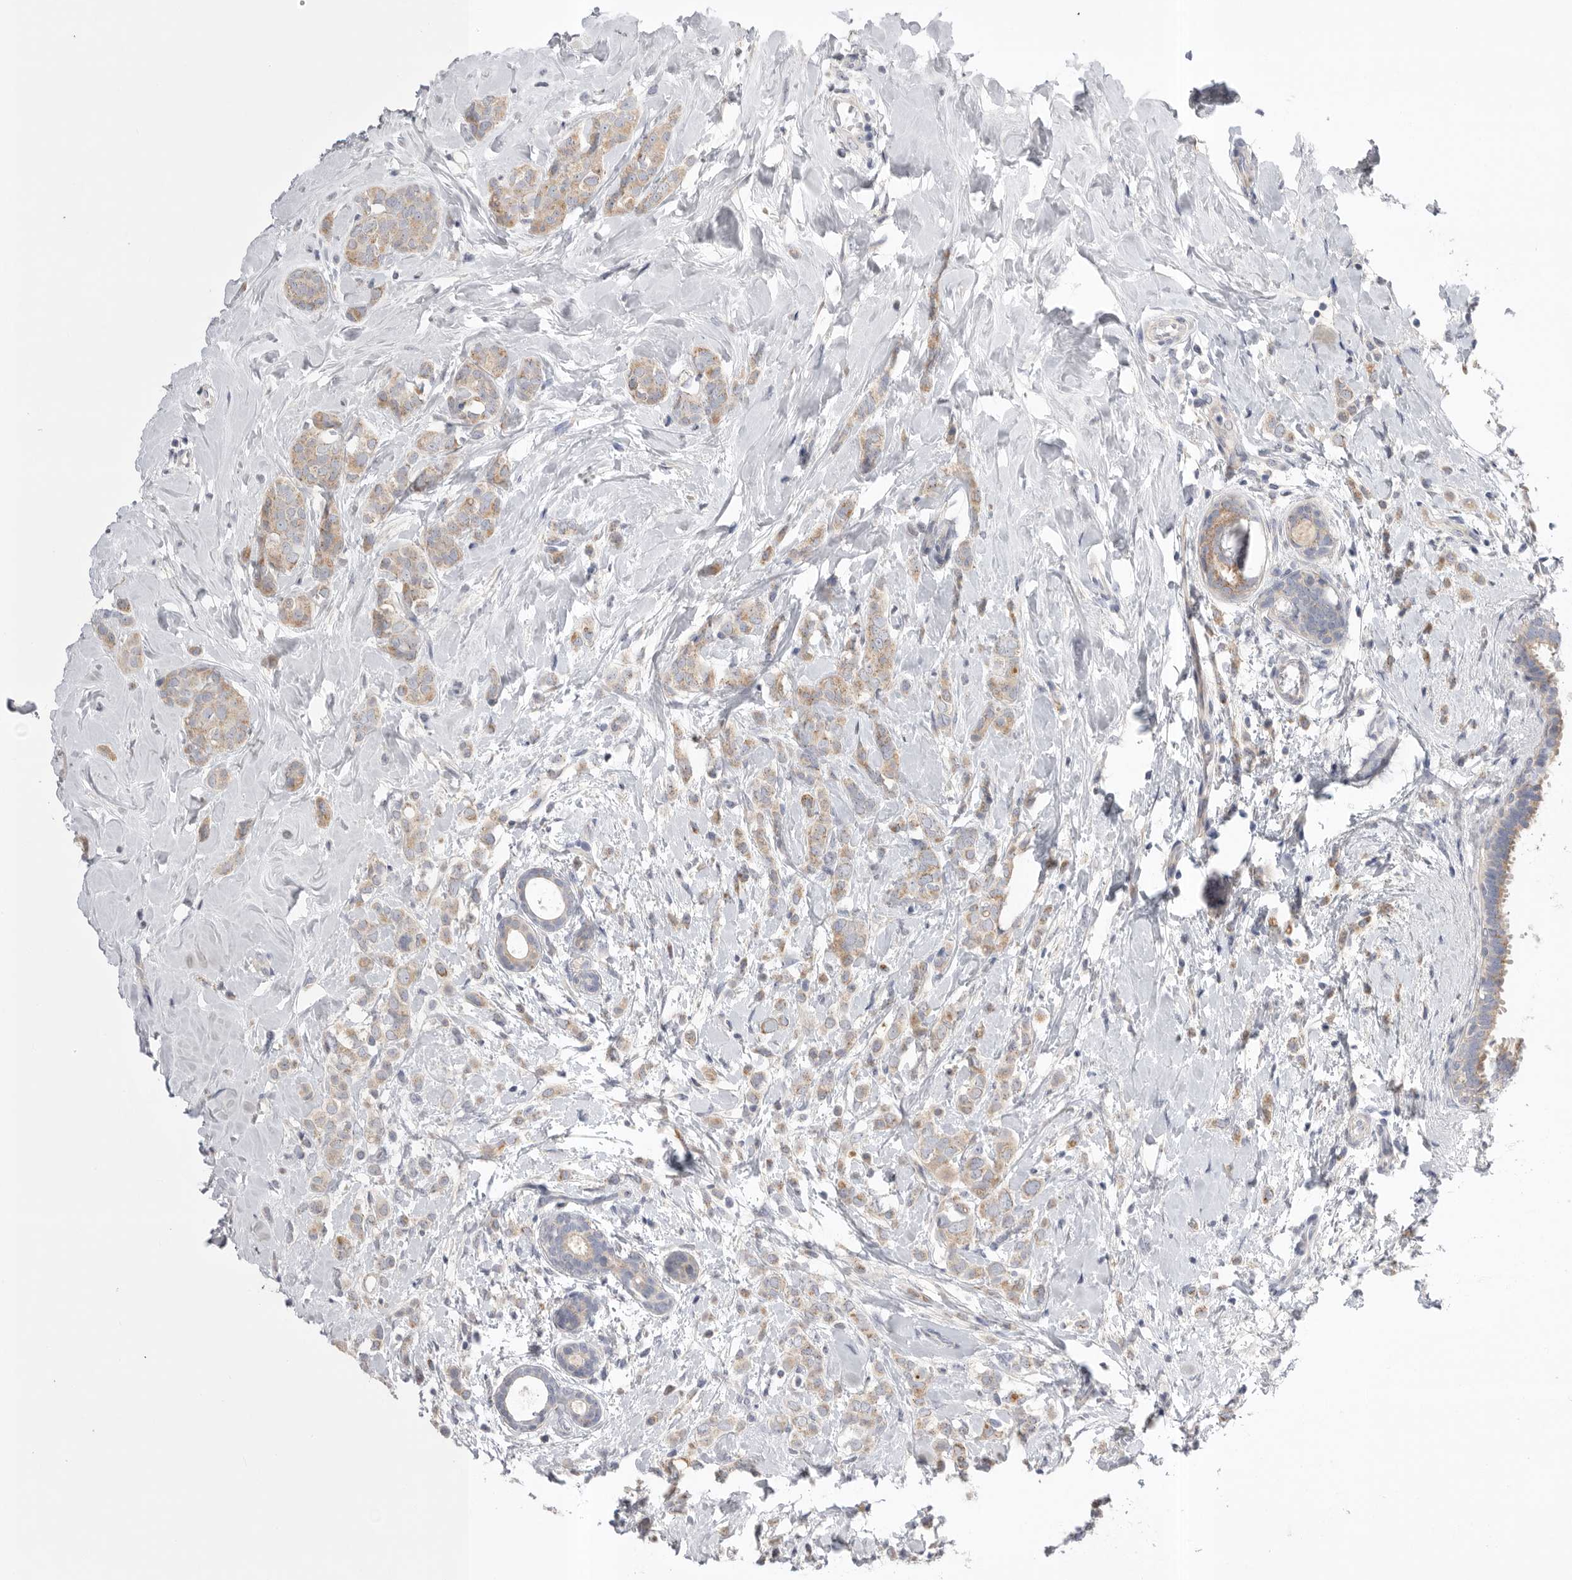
{"staining": {"intensity": "weak", "quantity": ">75%", "location": "cytoplasmic/membranous"}, "tissue": "breast cancer", "cell_type": "Tumor cells", "image_type": "cancer", "snomed": [{"axis": "morphology", "description": "Lobular carcinoma"}, {"axis": "topography", "description": "Breast"}], "caption": "High-power microscopy captured an IHC photomicrograph of breast cancer, revealing weak cytoplasmic/membranous positivity in about >75% of tumor cells. Ihc stains the protein in brown and the nuclei are stained blue.", "gene": "CCDC126", "patient": {"sex": "female", "age": 47}}